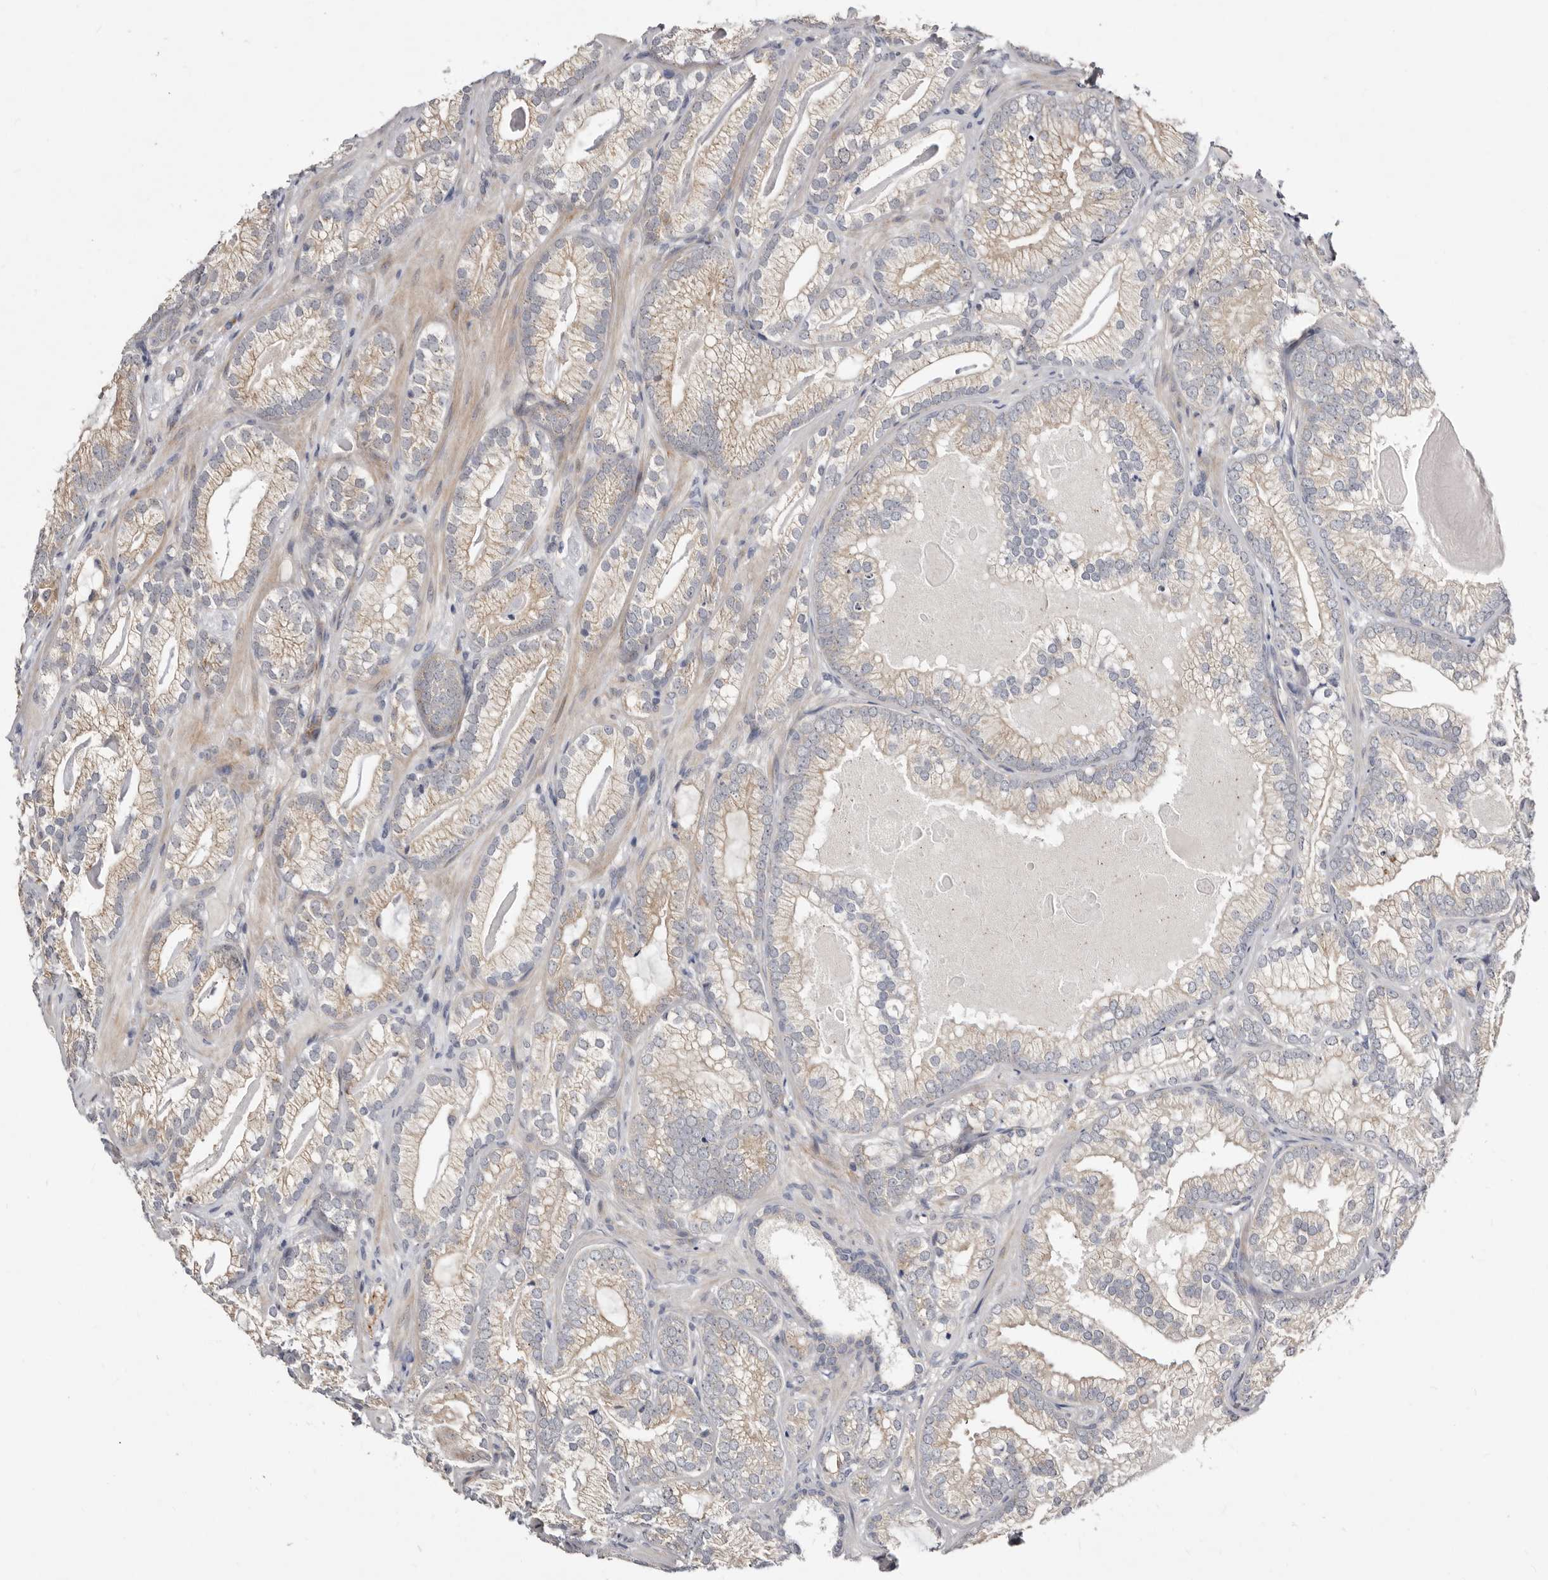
{"staining": {"intensity": "moderate", "quantity": "25%-75%", "location": "cytoplasmic/membranous"}, "tissue": "prostate cancer", "cell_type": "Tumor cells", "image_type": "cancer", "snomed": [{"axis": "morphology", "description": "Adenocarcinoma, Low grade"}, {"axis": "topography", "description": "Prostate"}], "caption": "Moderate cytoplasmic/membranous staining is identified in approximately 25%-75% of tumor cells in prostate cancer (low-grade adenocarcinoma).", "gene": "KLHL4", "patient": {"sex": "male", "age": 72}}